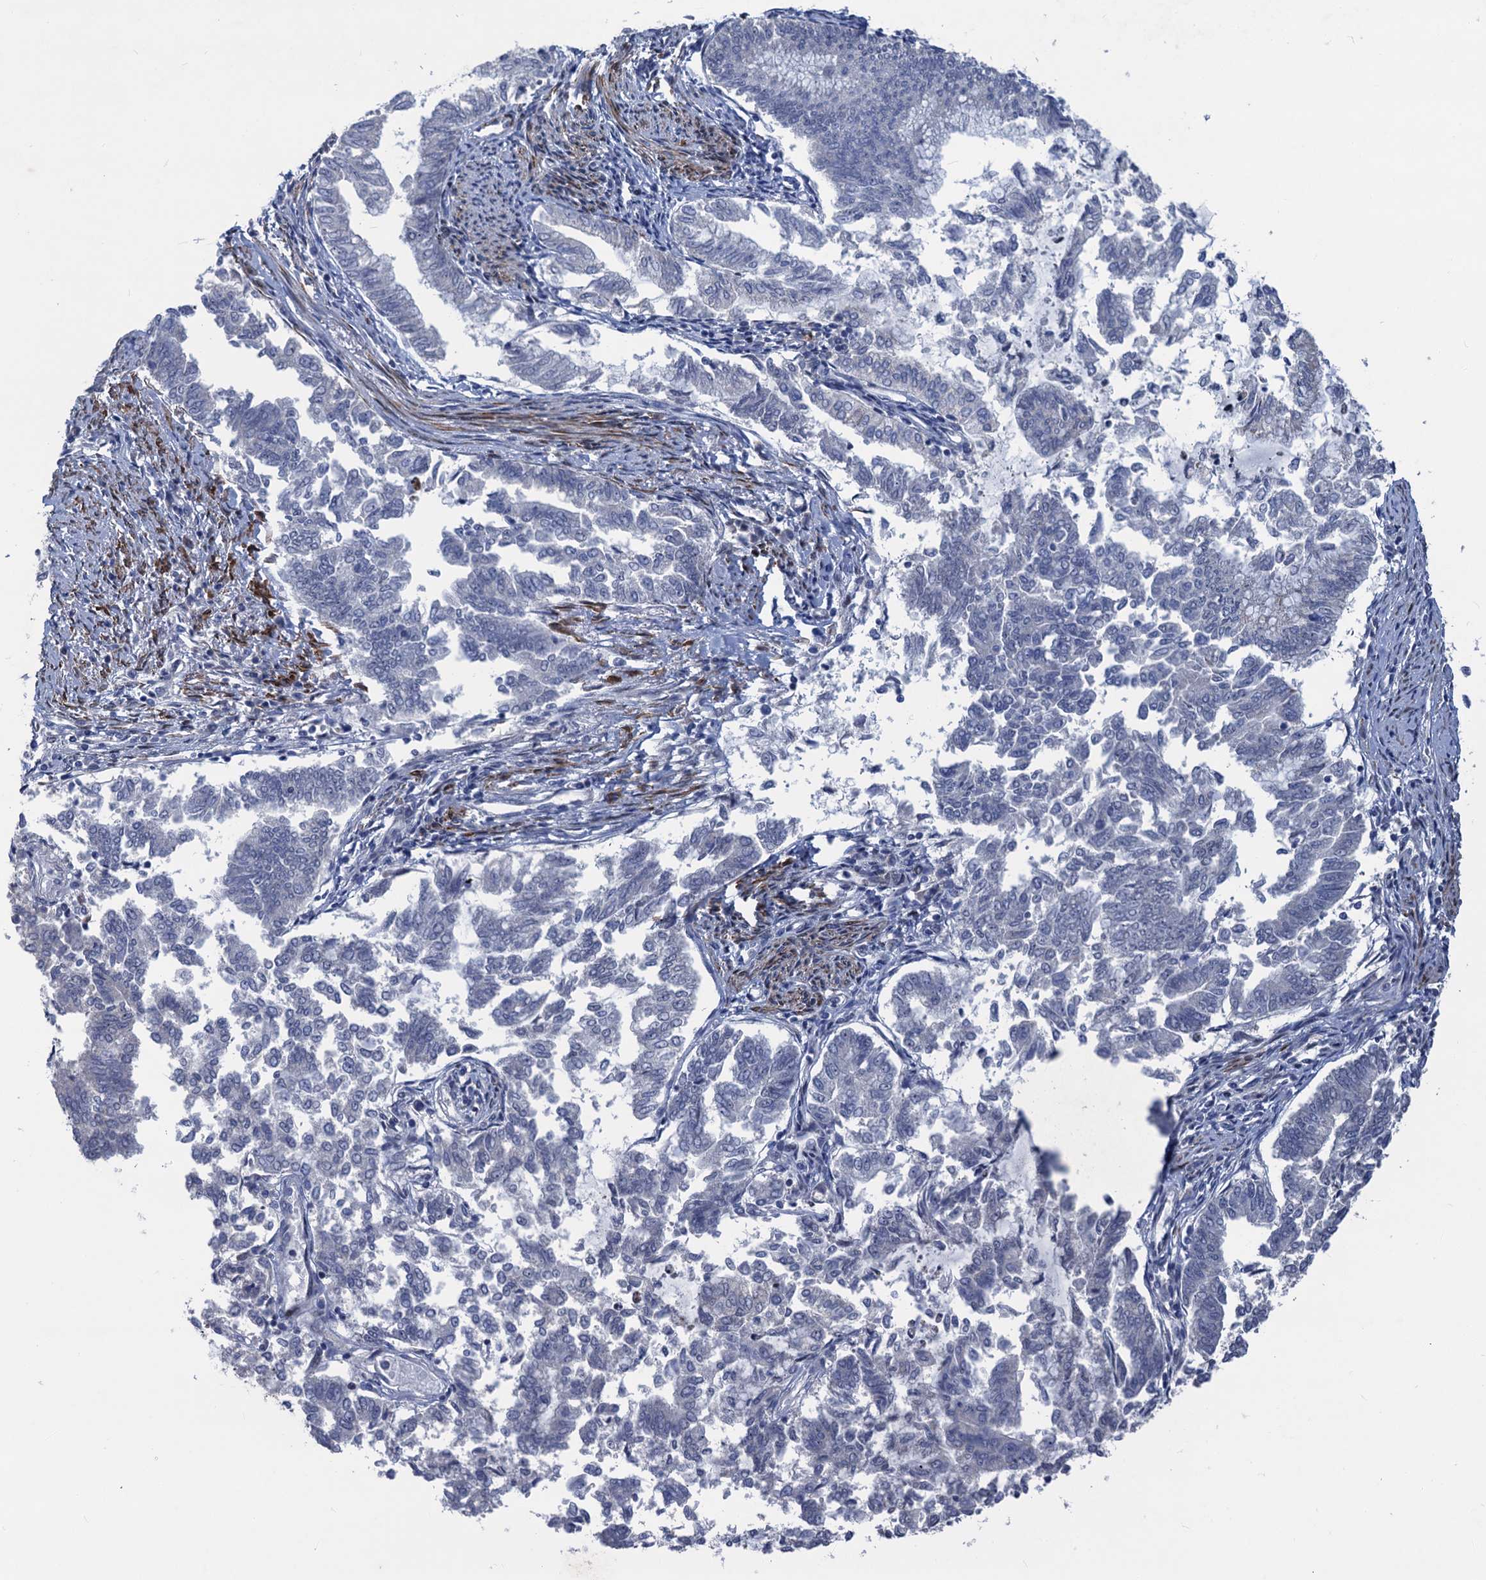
{"staining": {"intensity": "negative", "quantity": "none", "location": "none"}, "tissue": "endometrial cancer", "cell_type": "Tumor cells", "image_type": "cancer", "snomed": [{"axis": "morphology", "description": "Adenocarcinoma, NOS"}, {"axis": "topography", "description": "Endometrium"}], "caption": "This histopathology image is of endometrial adenocarcinoma stained with immunohistochemistry (IHC) to label a protein in brown with the nuclei are counter-stained blue. There is no positivity in tumor cells.", "gene": "ESYT3", "patient": {"sex": "female", "age": 79}}